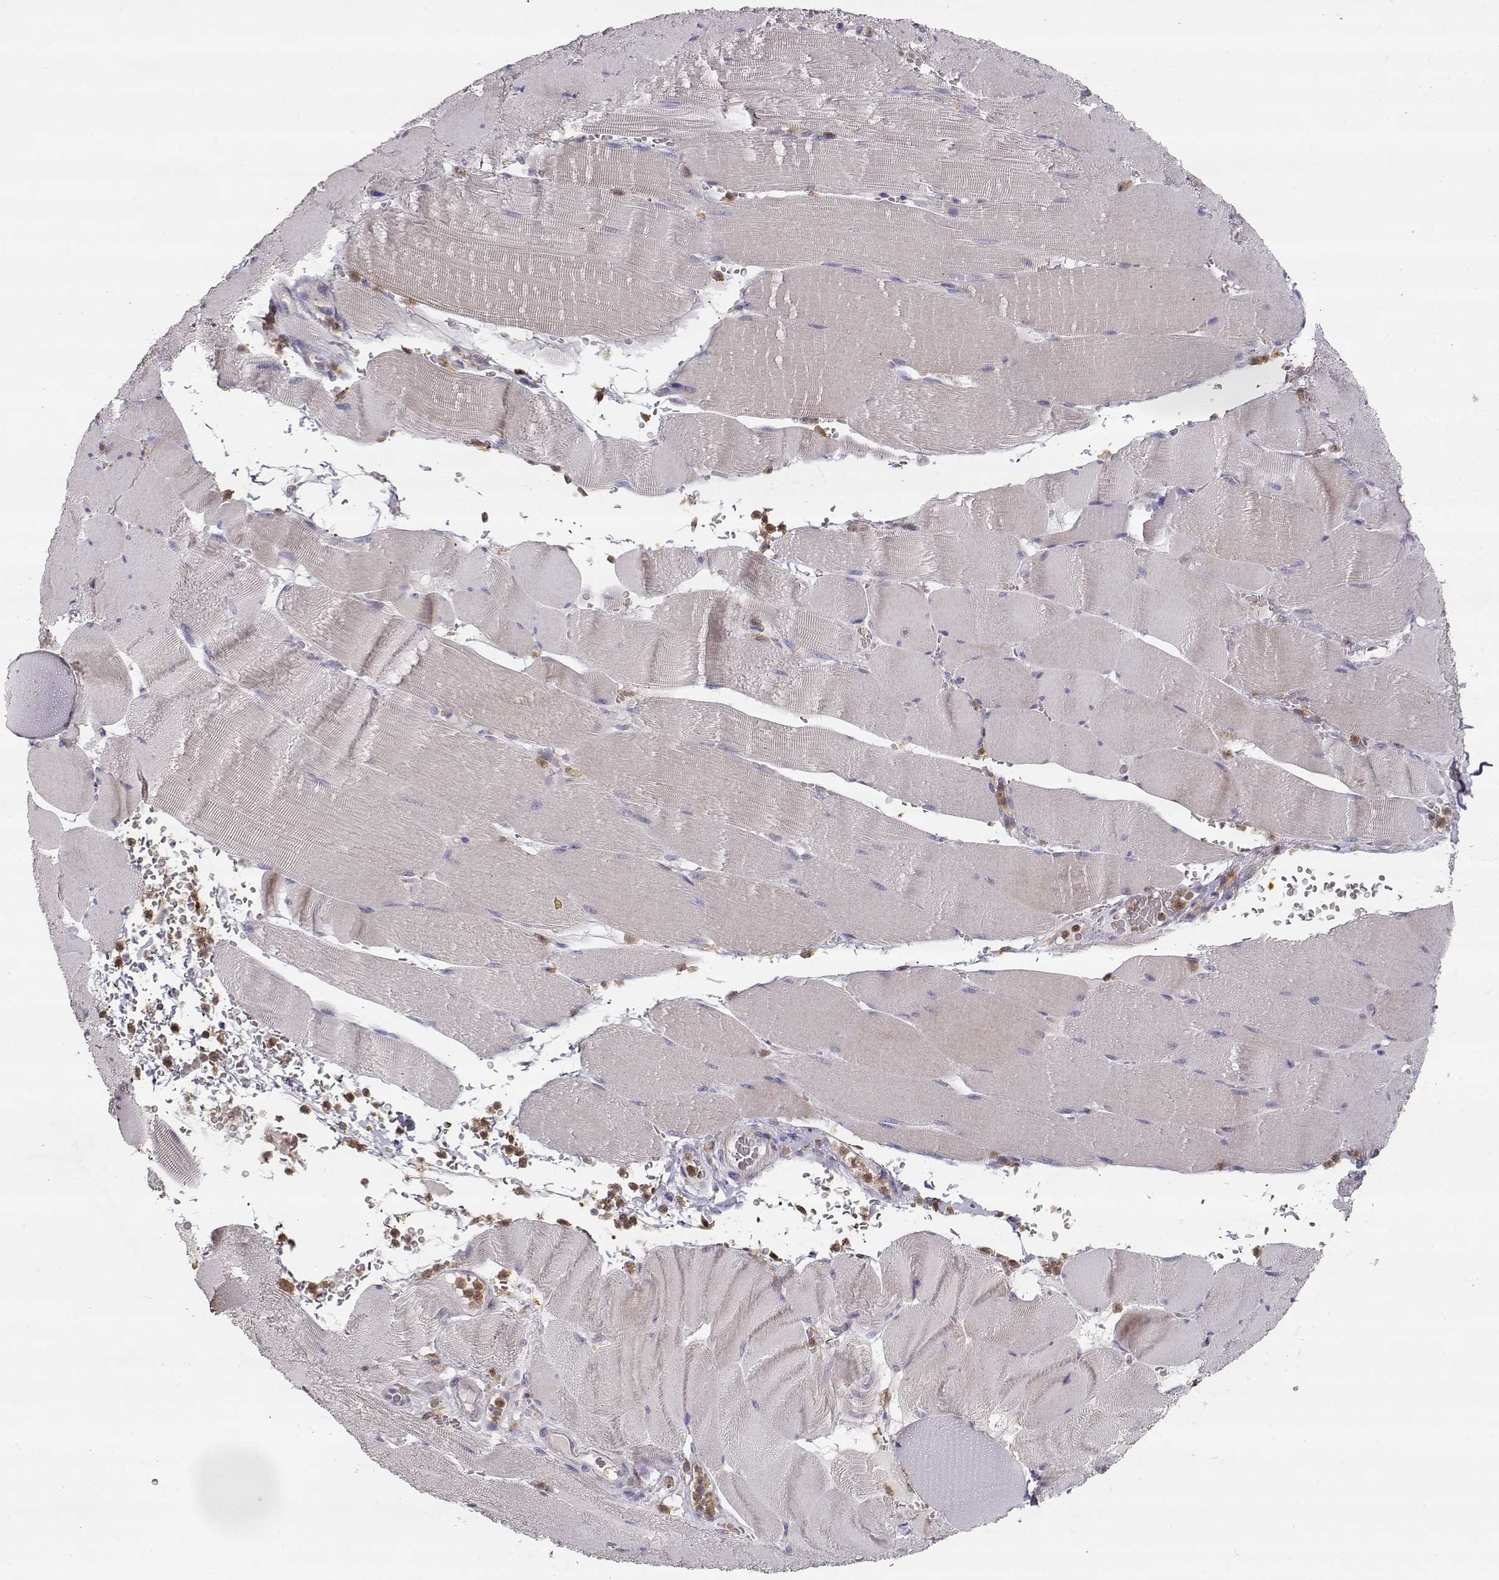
{"staining": {"intensity": "weak", "quantity": "<25%", "location": "cytoplasmic/membranous"}, "tissue": "skeletal muscle", "cell_type": "Myocytes", "image_type": "normal", "snomed": [{"axis": "morphology", "description": "Normal tissue, NOS"}, {"axis": "topography", "description": "Skeletal muscle"}], "caption": "This is an IHC image of benign human skeletal muscle. There is no staining in myocytes.", "gene": "VAV1", "patient": {"sex": "male", "age": 56}}